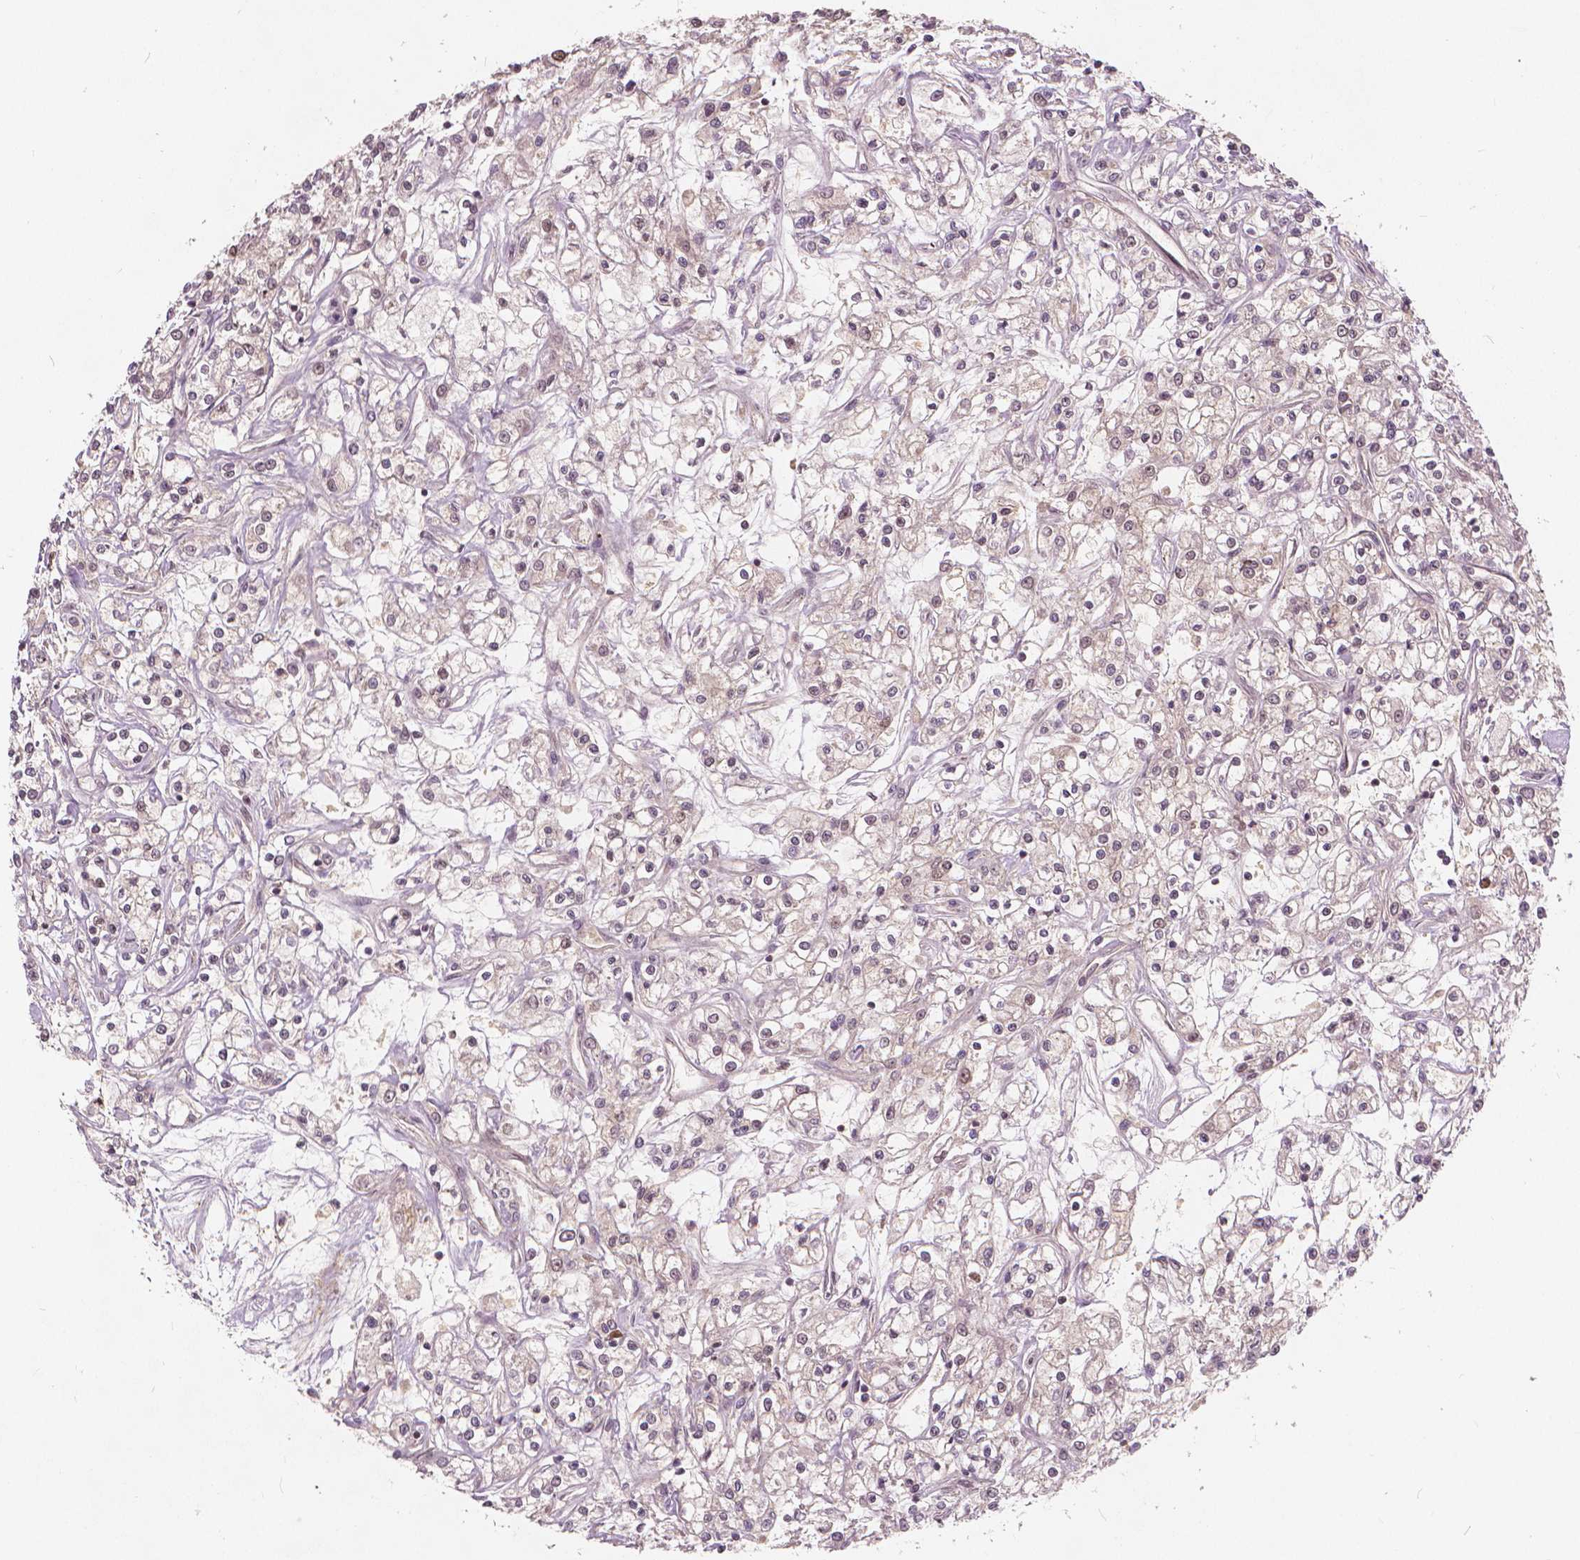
{"staining": {"intensity": "weak", "quantity": "<25%", "location": "nuclear"}, "tissue": "renal cancer", "cell_type": "Tumor cells", "image_type": "cancer", "snomed": [{"axis": "morphology", "description": "Adenocarcinoma, NOS"}, {"axis": "topography", "description": "Kidney"}], "caption": "IHC micrograph of neoplastic tissue: human renal cancer (adenocarcinoma) stained with DAB (3,3'-diaminobenzidine) demonstrates no significant protein expression in tumor cells.", "gene": "NSD2", "patient": {"sex": "female", "age": 59}}